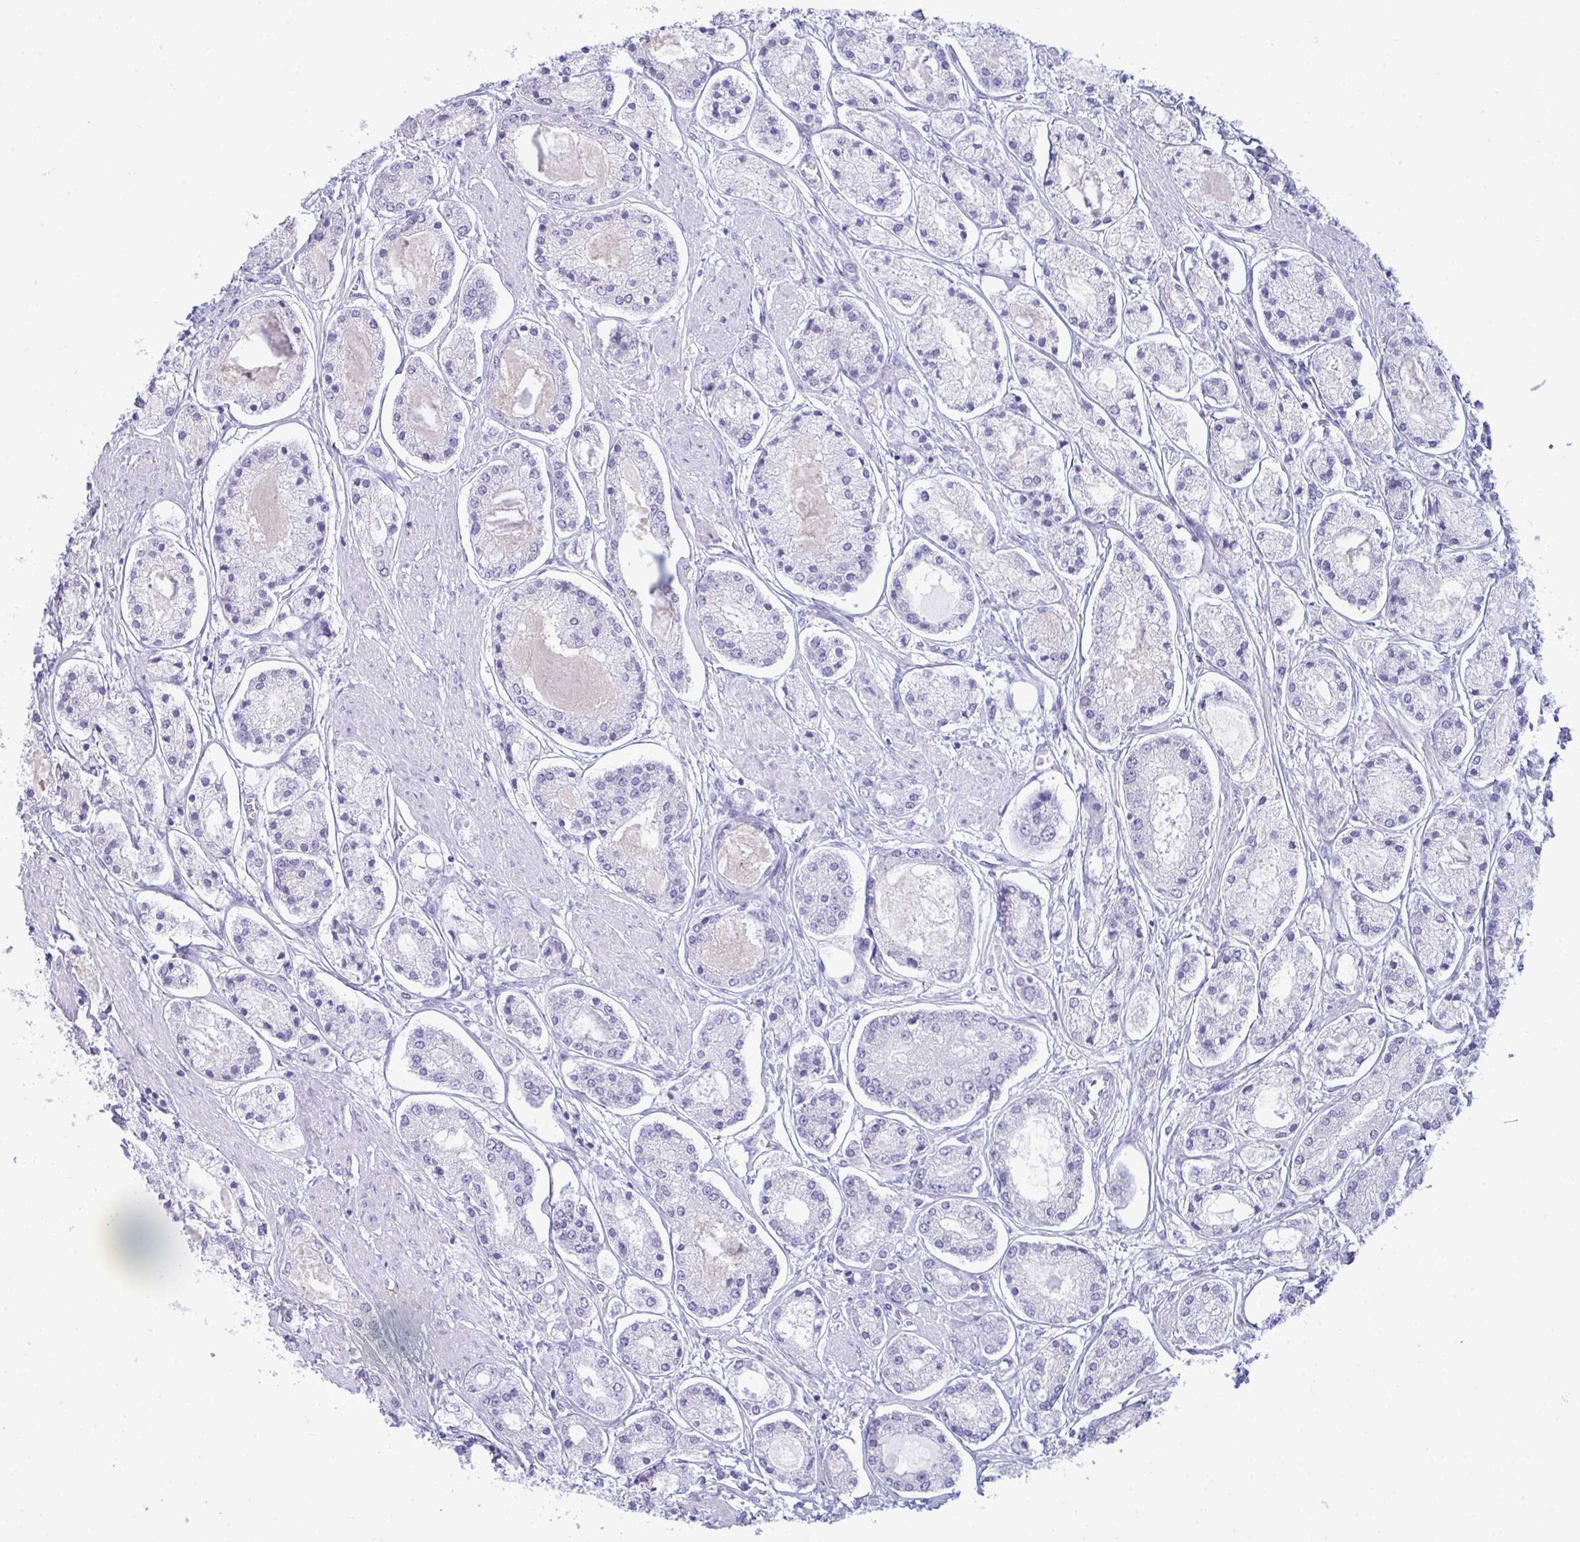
{"staining": {"intensity": "negative", "quantity": "none", "location": "none"}, "tissue": "prostate cancer", "cell_type": "Tumor cells", "image_type": "cancer", "snomed": [{"axis": "morphology", "description": "Adenocarcinoma, High grade"}, {"axis": "topography", "description": "Prostate"}], "caption": "Tumor cells are negative for protein expression in human high-grade adenocarcinoma (prostate).", "gene": "ANKRD60", "patient": {"sex": "male", "age": 66}}